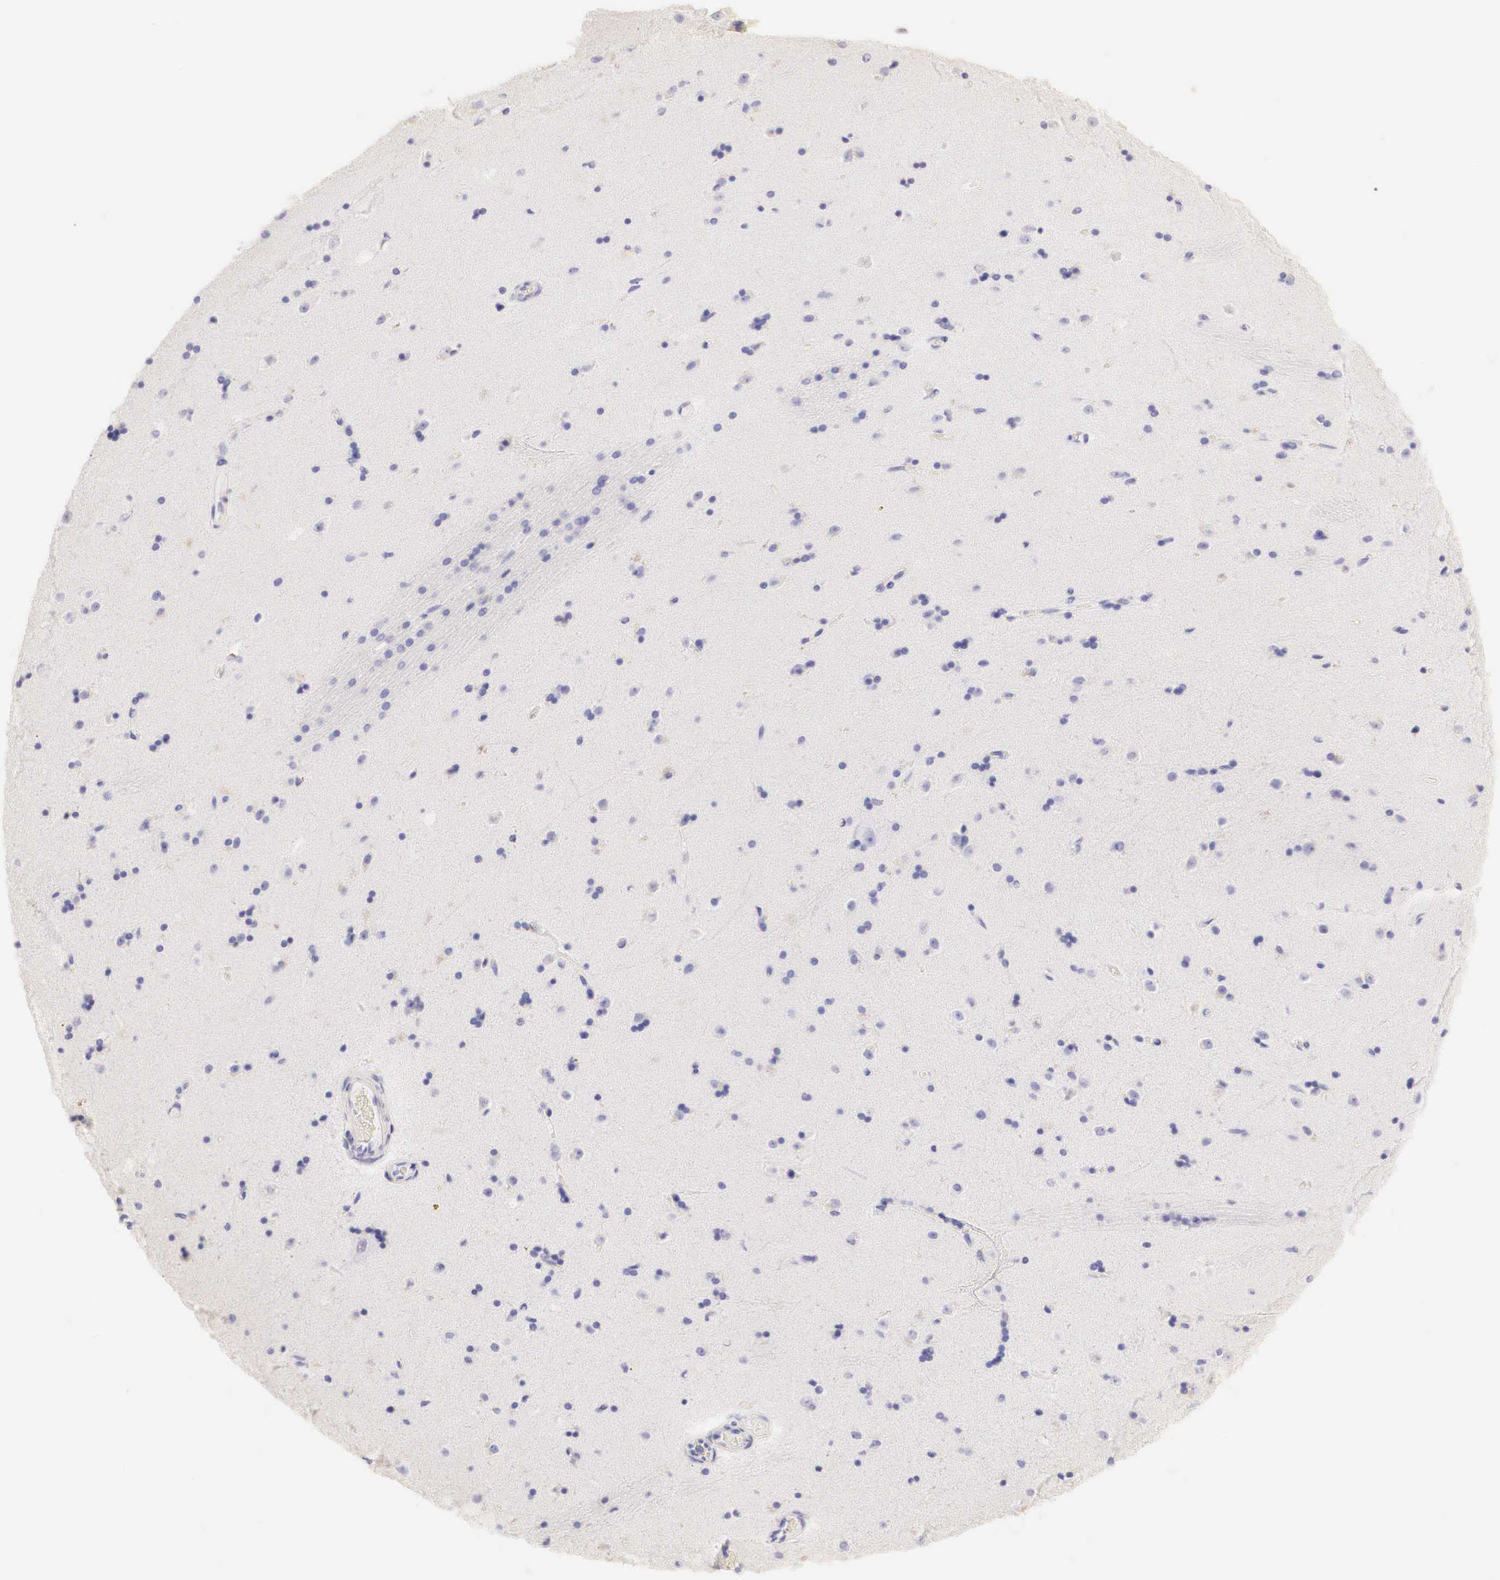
{"staining": {"intensity": "negative", "quantity": "none", "location": "none"}, "tissue": "caudate", "cell_type": "Glial cells", "image_type": "normal", "snomed": [{"axis": "morphology", "description": "Normal tissue, NOS"}, {"axis": "topography", "description": "Lateral ventricle wall"}], "caption": "IHC photomicrograph of normal caudate: caudate stained with DAB (3,3'-diaminobenzidine) shows no significant protein positivity in glial cells. The staining was performed using DAB (3,3'-diaminobenzidine) to visualize the protein expression in brown, while the nuclei were stained in blue with hematoxylin (Magnification: 20x).", "gene": "ERBB2", "patient": {"sex": "female", "age": 54}}